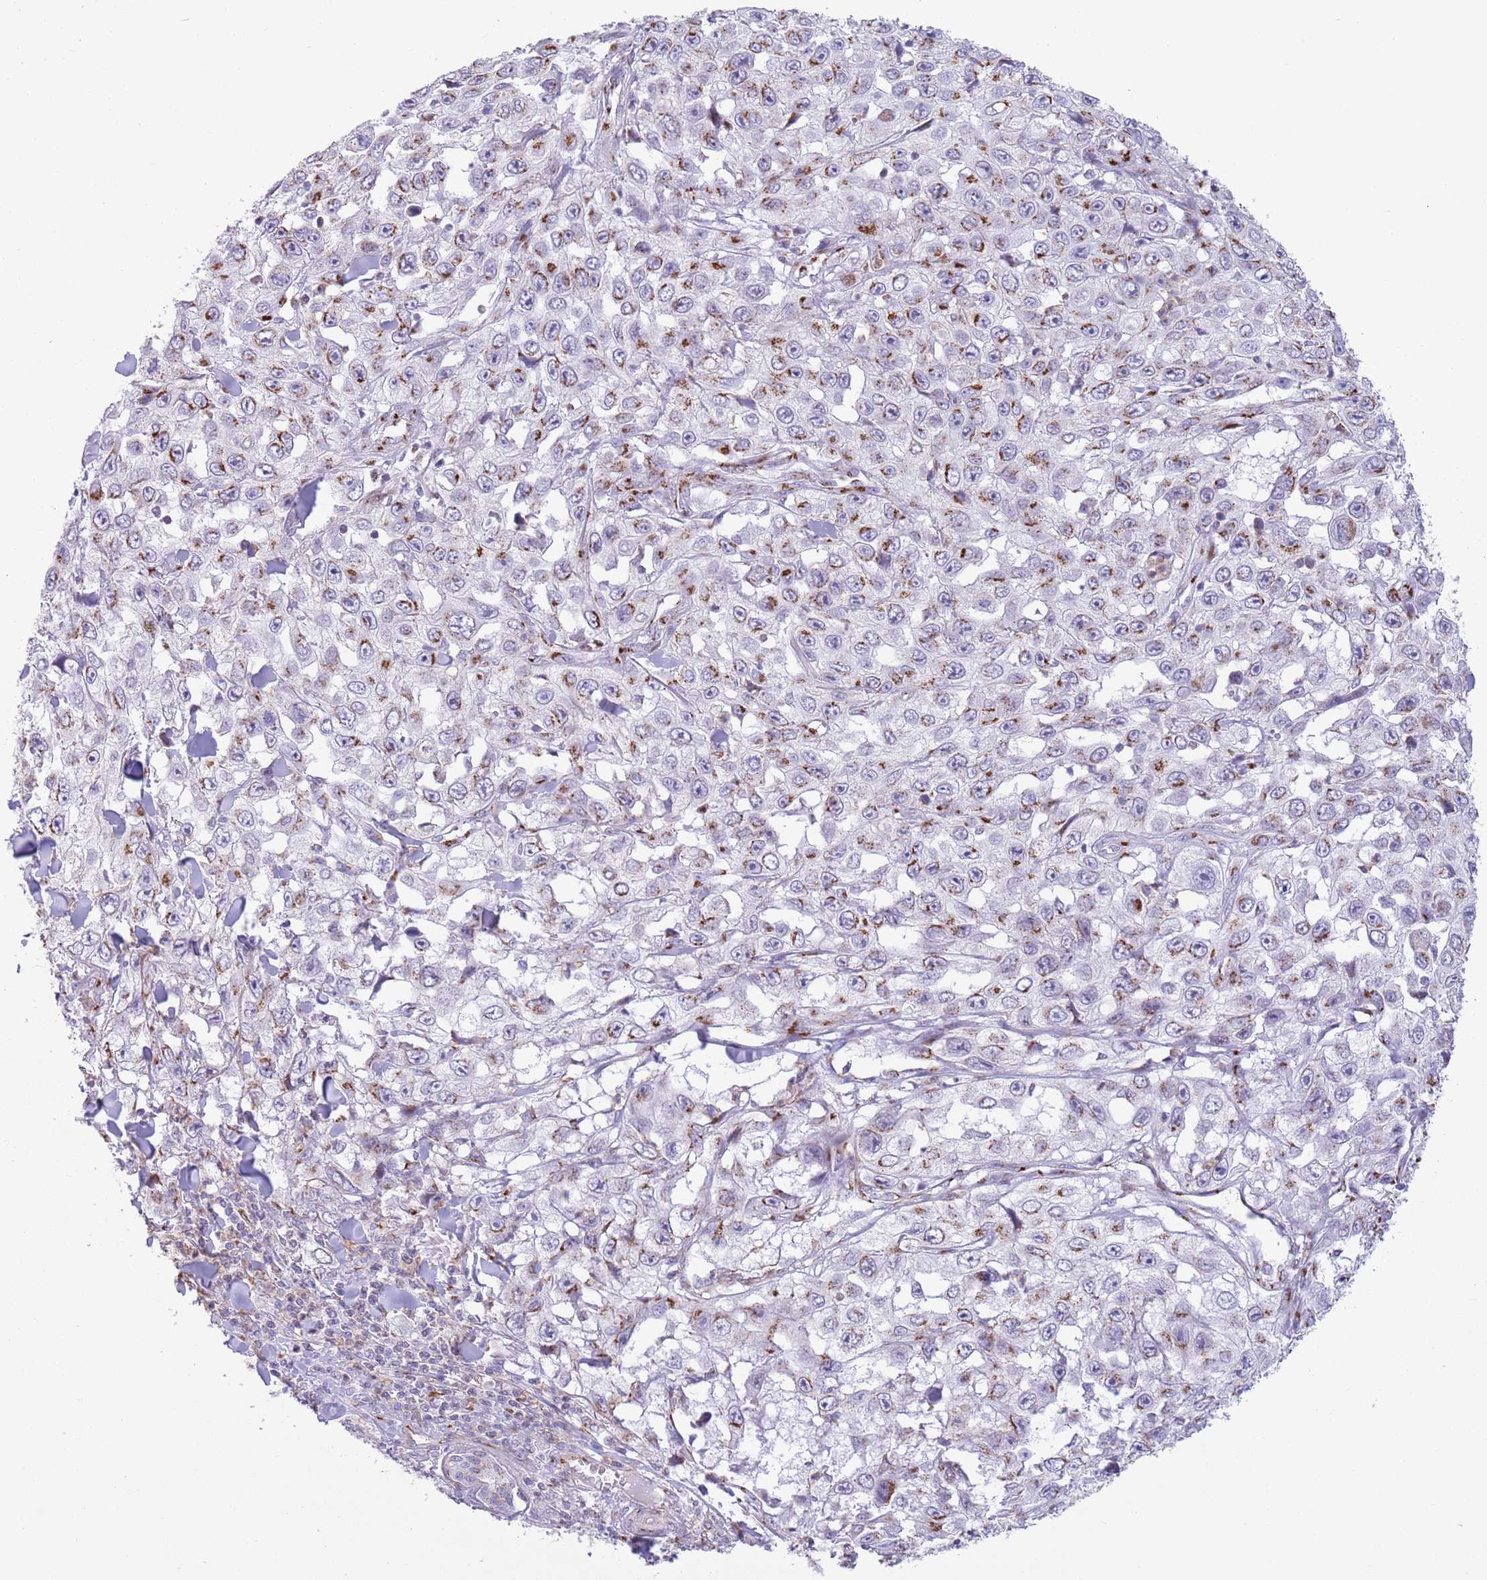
{"staining": {"intensity": "strong", "quantity": ">75%", "location": "cytoplasmic/membranous"}, "tissue": "skin cancer", "cell_type": "Tumor cells", "image_type": "cancer", "snomed": [{"axis": "morphology", "description": "Squamous cell carcinoma, NOS"}, {"axis": "topography", "description": "Skin"}], "caption": "Immunohistochemical staining of skin cancer (squamous cell carcinoma) exhibits high levels of strong cytoplasmic/membranous protein expression in approximately >75% of tumor cells.", "gene": "C20orf96", "patient": {"sex": "male", "age": 82}}